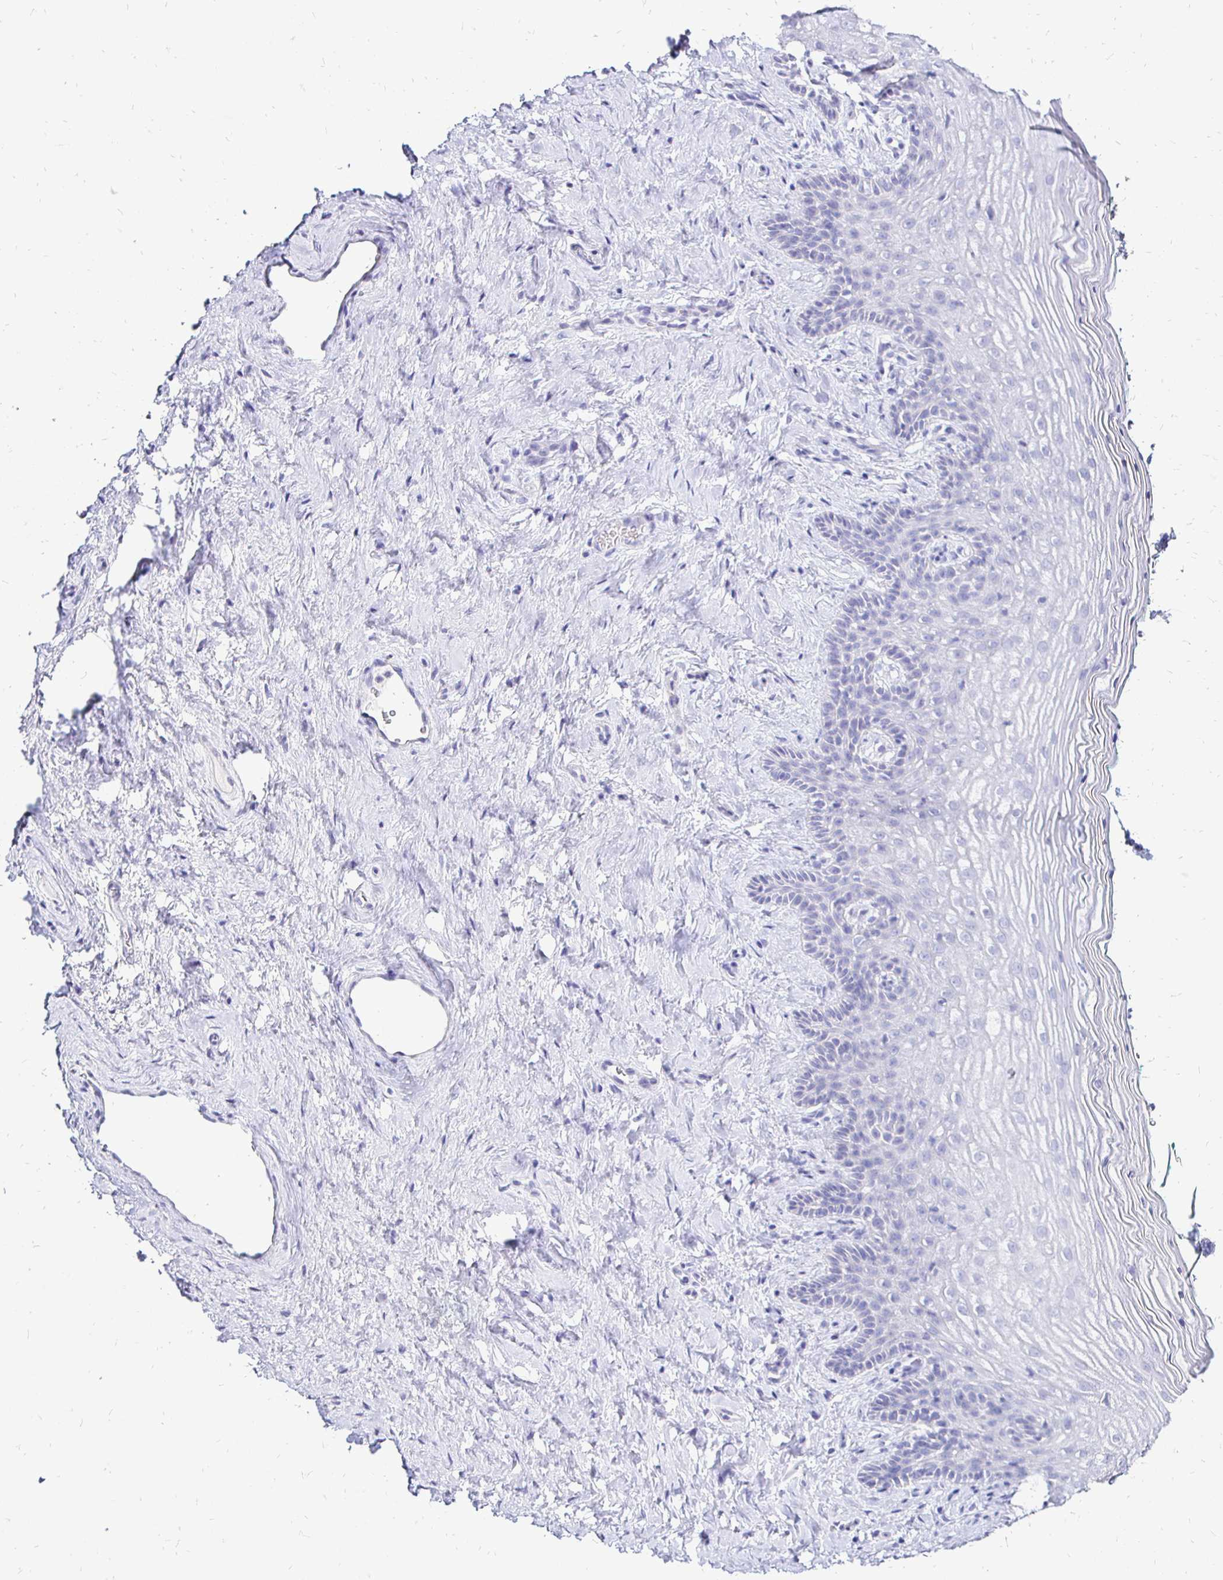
{"staining": {"intensity": "negative", "quantity": "none", "location": "none"}, "tissue": "vagina", "cell_type": "Squamous epithelial cells", "image_type": "normal", "snomed": [{"axis": "morphology", "description": "Normal tissue, NOS"}, {"axis": "topography", "description": "Vagina"}], "caption": "DAB (3,3'-diaminobenzidine) immunohistochemical staining of unremarkable human vagina displays no significant expression in squamous epithelial cells.", "gene": "IRGC", "patient": {"sex": "female", "age": 45}}